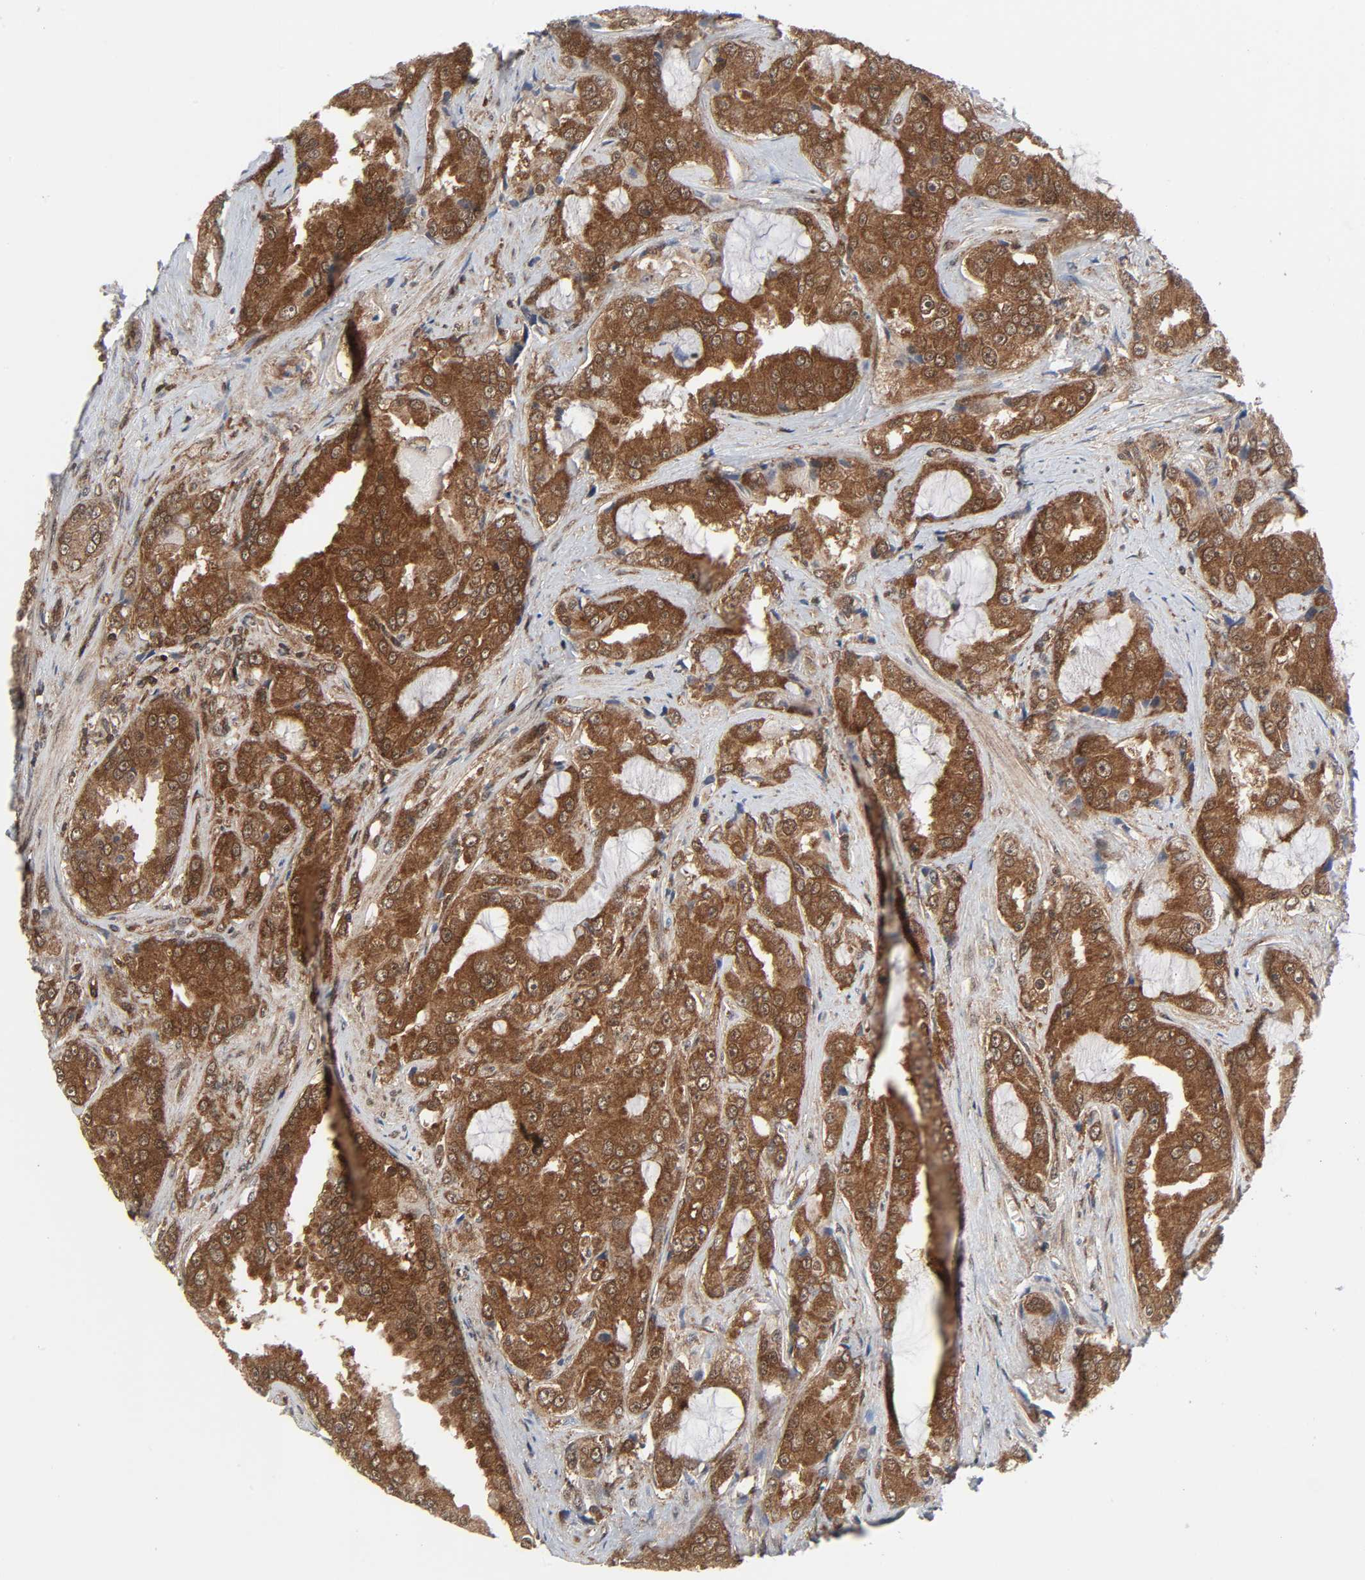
{"staining": {"intensity": "strong", "quantity": ">75%", "location": "cytoplasmic/membranous,nuclear"}, "tissue": "prostate cancer", "cell_type": "Tumor cells", "image_type": "cancer", "snomed": [{"axis": "morphology", "description": "Adenocarcinoma, High grade"}, {"axis": "topography", "description": "Prostate"}], "caption": "IHC (DAB) staining of human prostate cancer (adenocarcinoma (high-grade)) displays strong cytoplasmic/membranous and nuclear protein expression in approximately >75% of tumor cells. Immunohistochemistry stains the protein in brown and the nuclei are stained blue.", "gene": "GSK3A", "patient": {"sex": "male", "age": 73}}